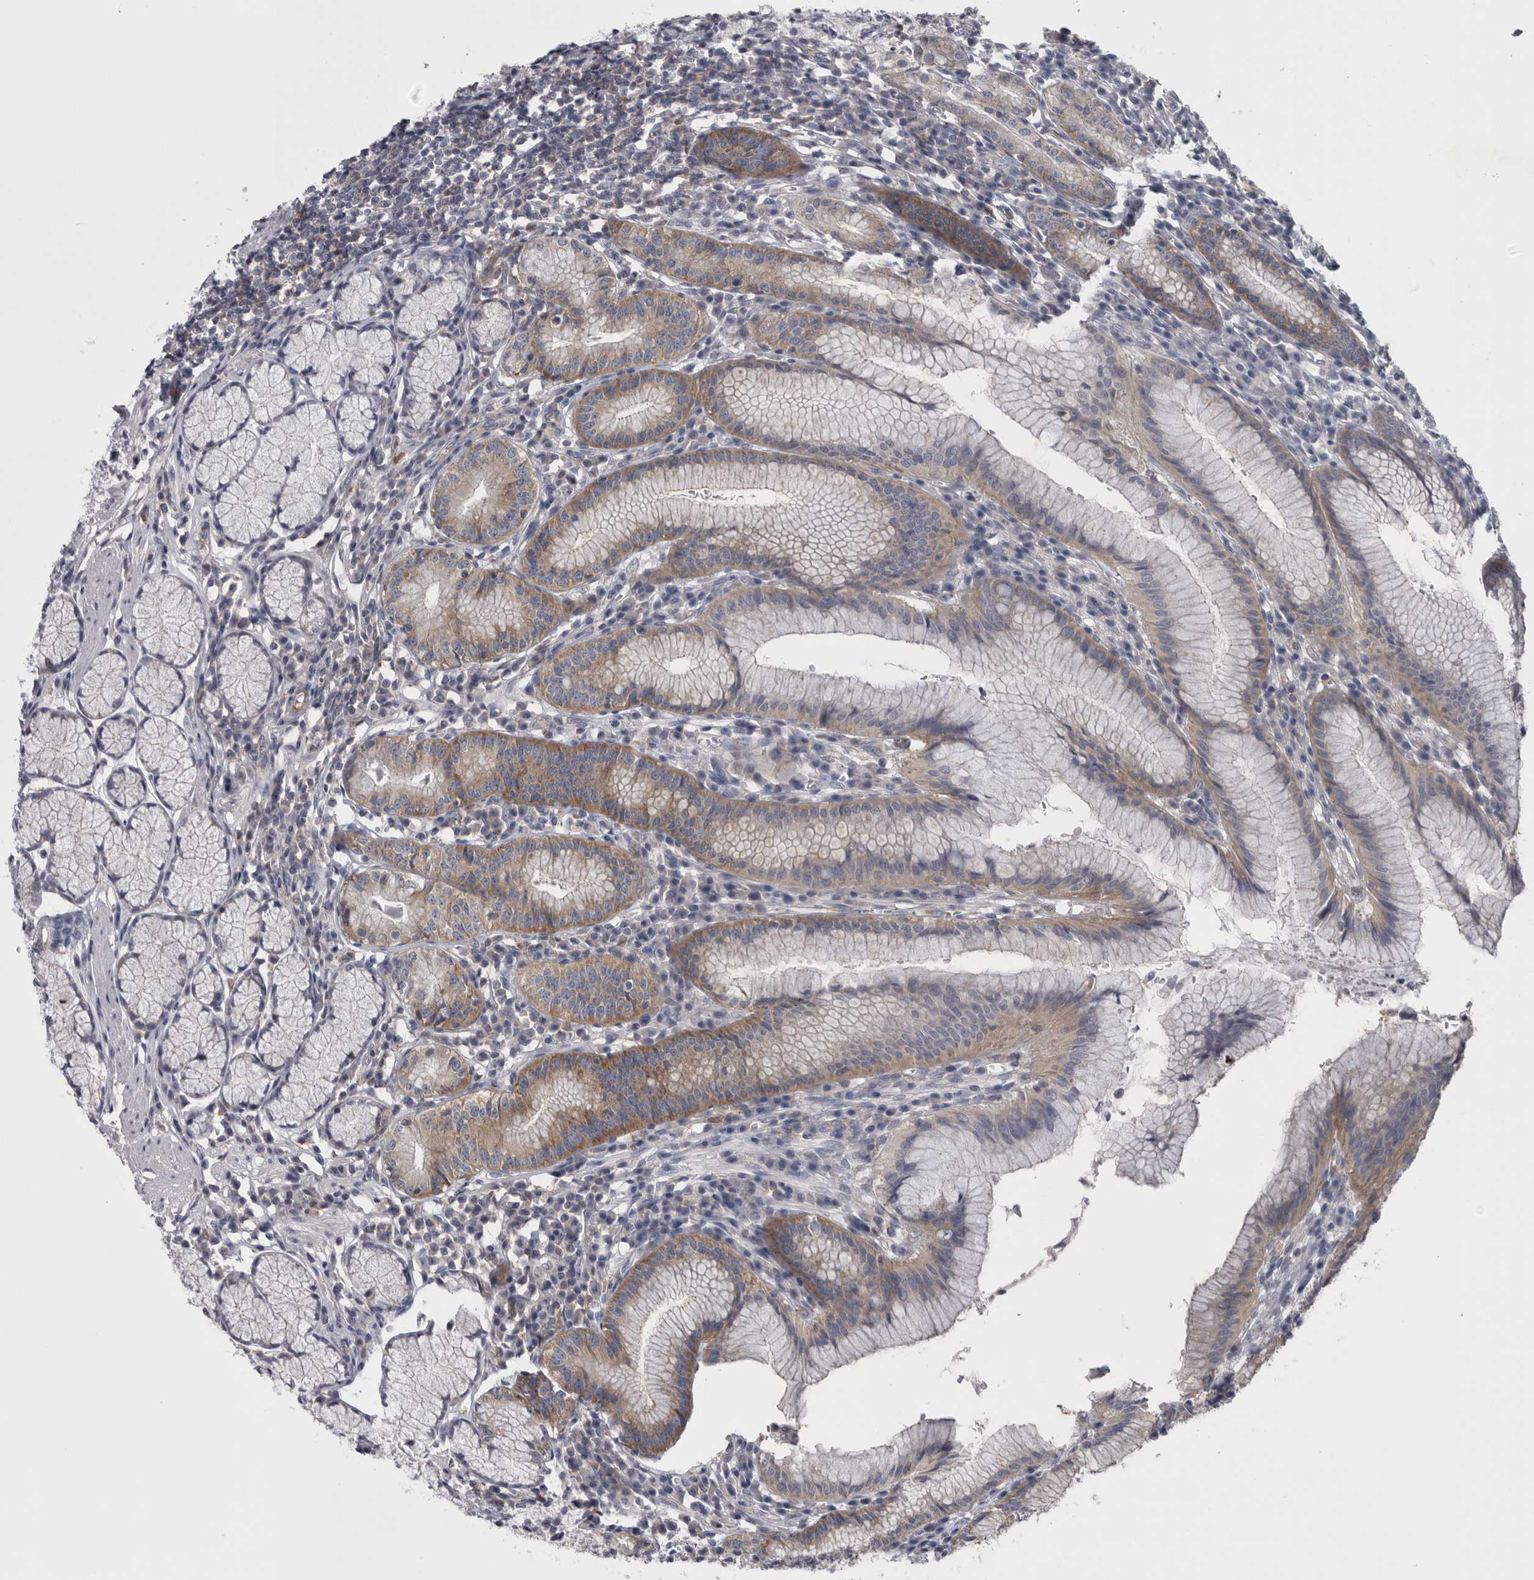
{"staining": {"intensity": "moderate", "quantity": "<25%", "location": "cytoplasmic/membranous"}, "tissue": "stomach", "cell_type": "Glandular cells", "image_type": "normal", "snomed": [{"axis": "morphology", "description": "Normal tissue, NOS"}, {"axis": "topography", "description": "Stomach"}], "caption": "A micrograph showing moderate cytoplasmic/membranous staining in approximately <25% of glandular cells in unremarkable stomach, as visualized by brown immunohistochemical staining.", "gene": "PRRC2C", "patient": {"sex": "male", "age": 55}}